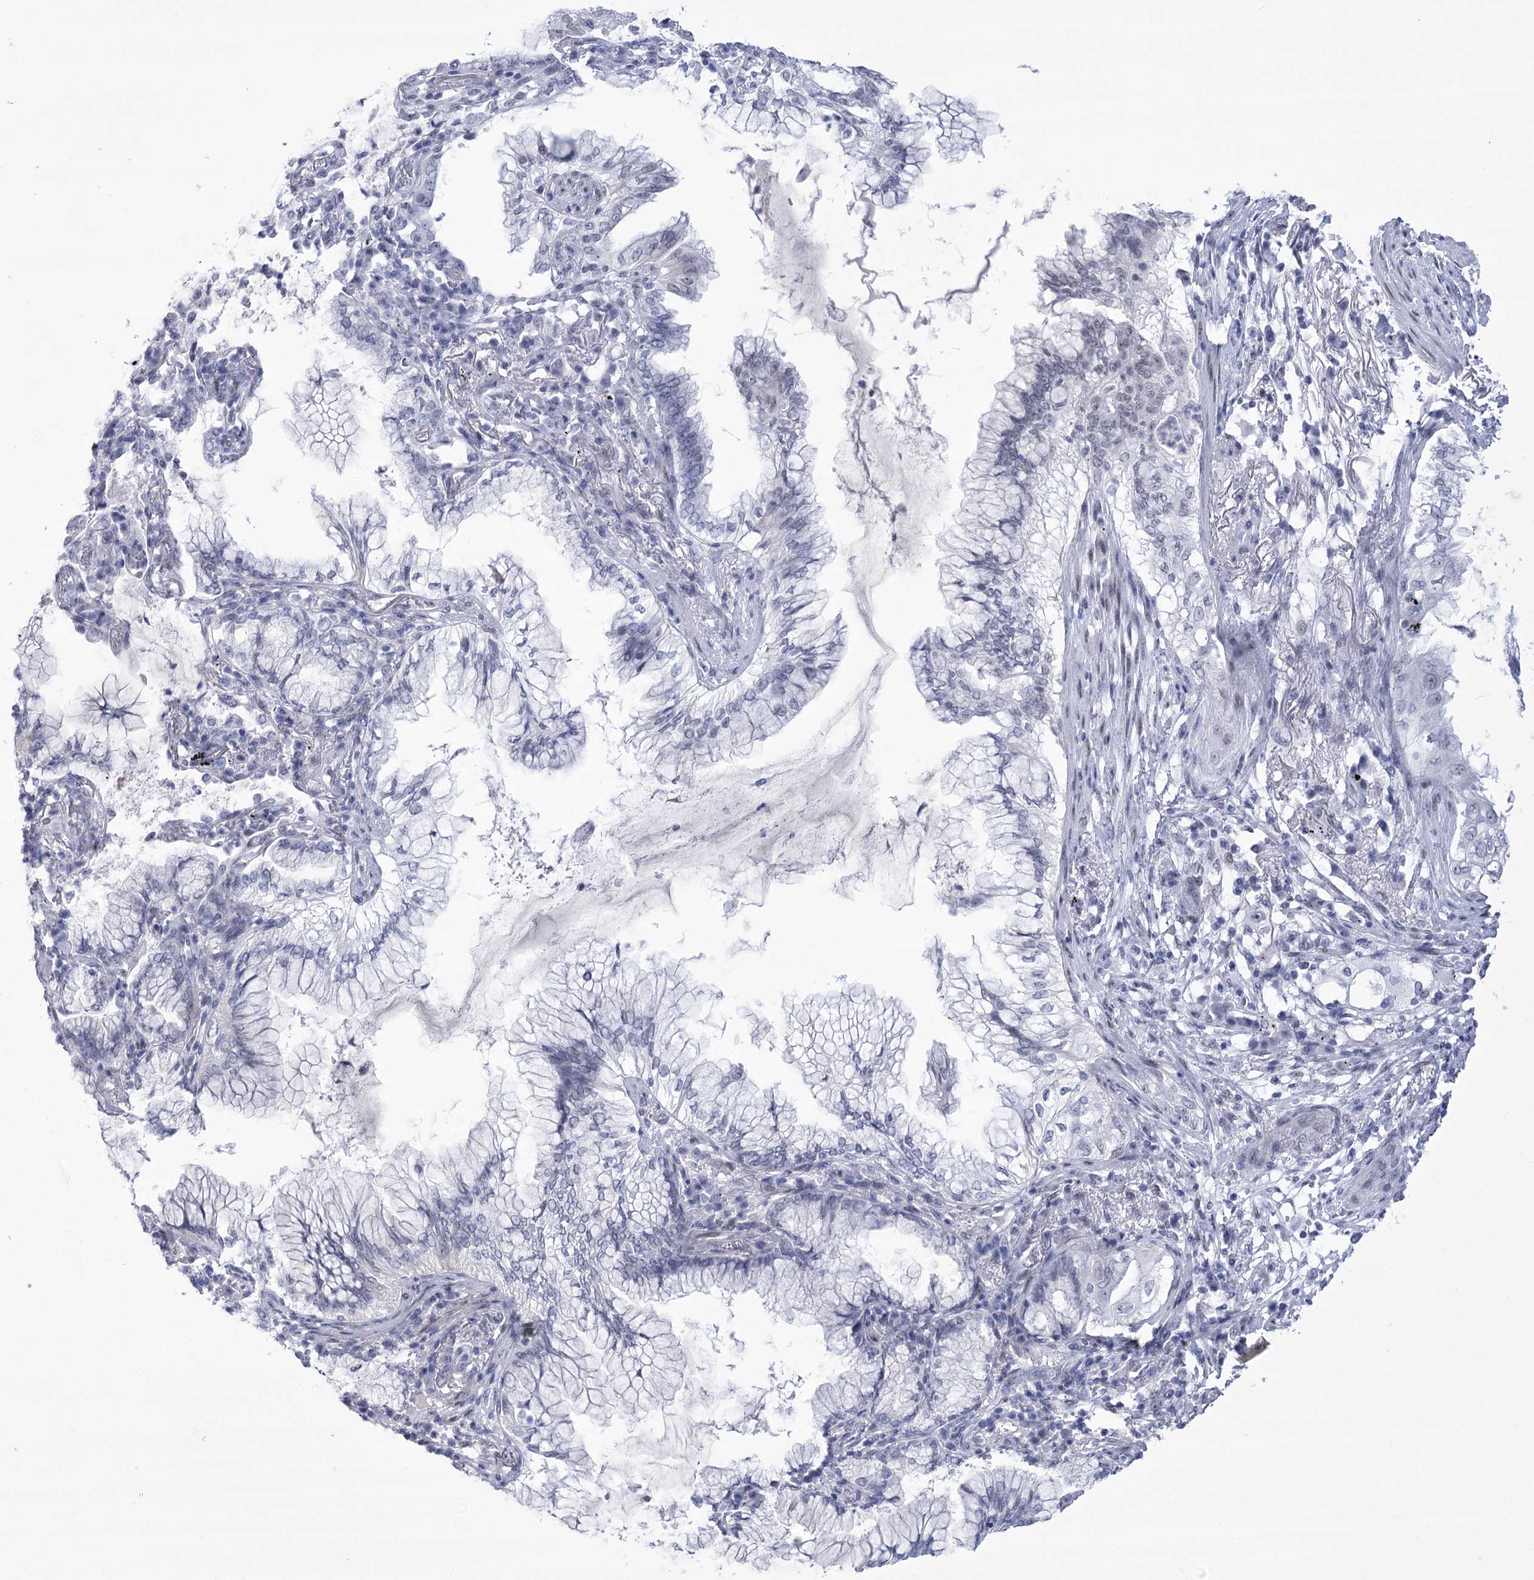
{"staining": {"intensity": "negative", "quantity": "none", "location": "none"}, "tissue": "lung cancer", "cell_type": "Tumor cells", "image_type": "cancer", "snomed": [{"axis": "morphology", "description": "Adenocarcinoma, NOS"}, {"axis": "topography", "description": "Lung"}], "caption": "An image of human adenocarcinoma (lung) is negative for staining in tumor cells. (Brightfield microscopy of DAB immunohistochemistry (IHC) at high magnification).", "gene": "HORMAD1", "patient": {"sex": "female", "age": 70}}